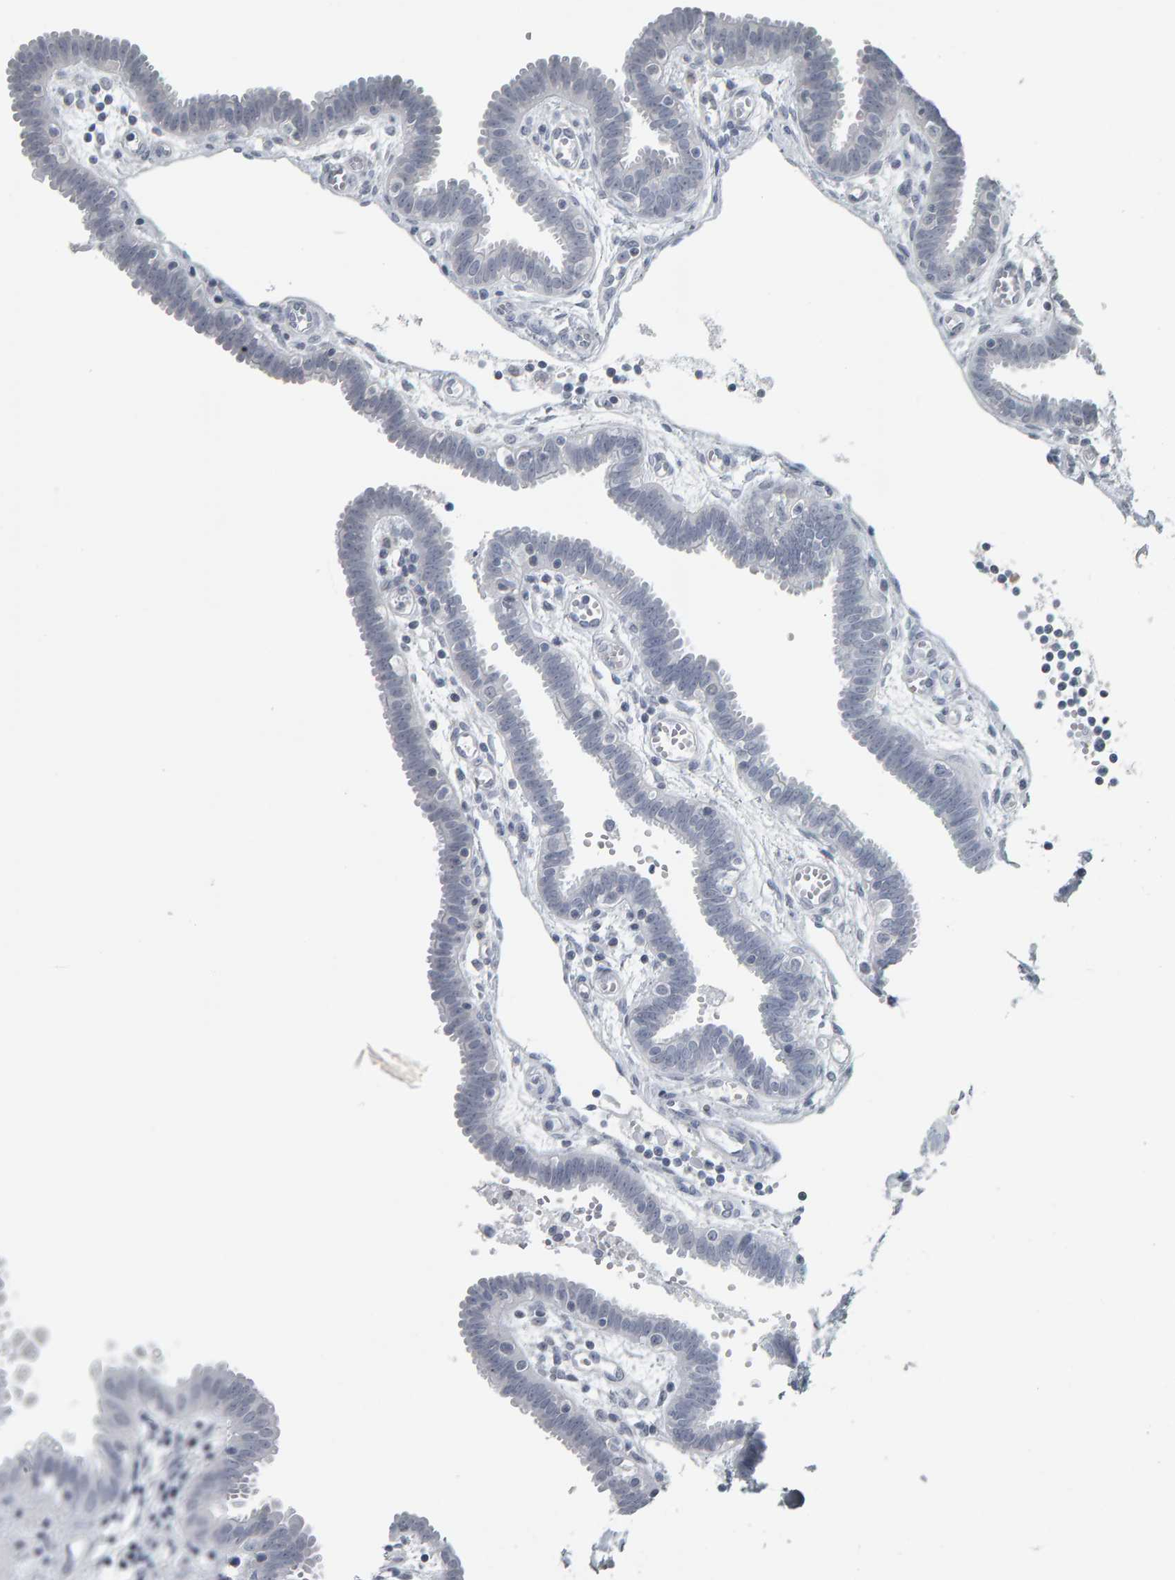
{"staining": {"intensity": "negative", "quantity": "none", "location": "none"}, "tissue": "fallopian tube", "cell_type": "Glandular cells", "image_type": "normal", "snomed": [{"axis": "morphology", "description": "Normal tissue, NOS"}, {"axis": "topography", "description": "Fallopian tube"}, {"axis": "topography", "description": "Placenta"}], "caption": "IHC photomicrograph of unremarkable fallopian tube: human fallopian tube stained with DAB (3,3'-diaminobenzidine) demonstrates no significant protein expression in glandular cells.", "gene": "PYY", "patient": {"sex": "female", "age": 32}}